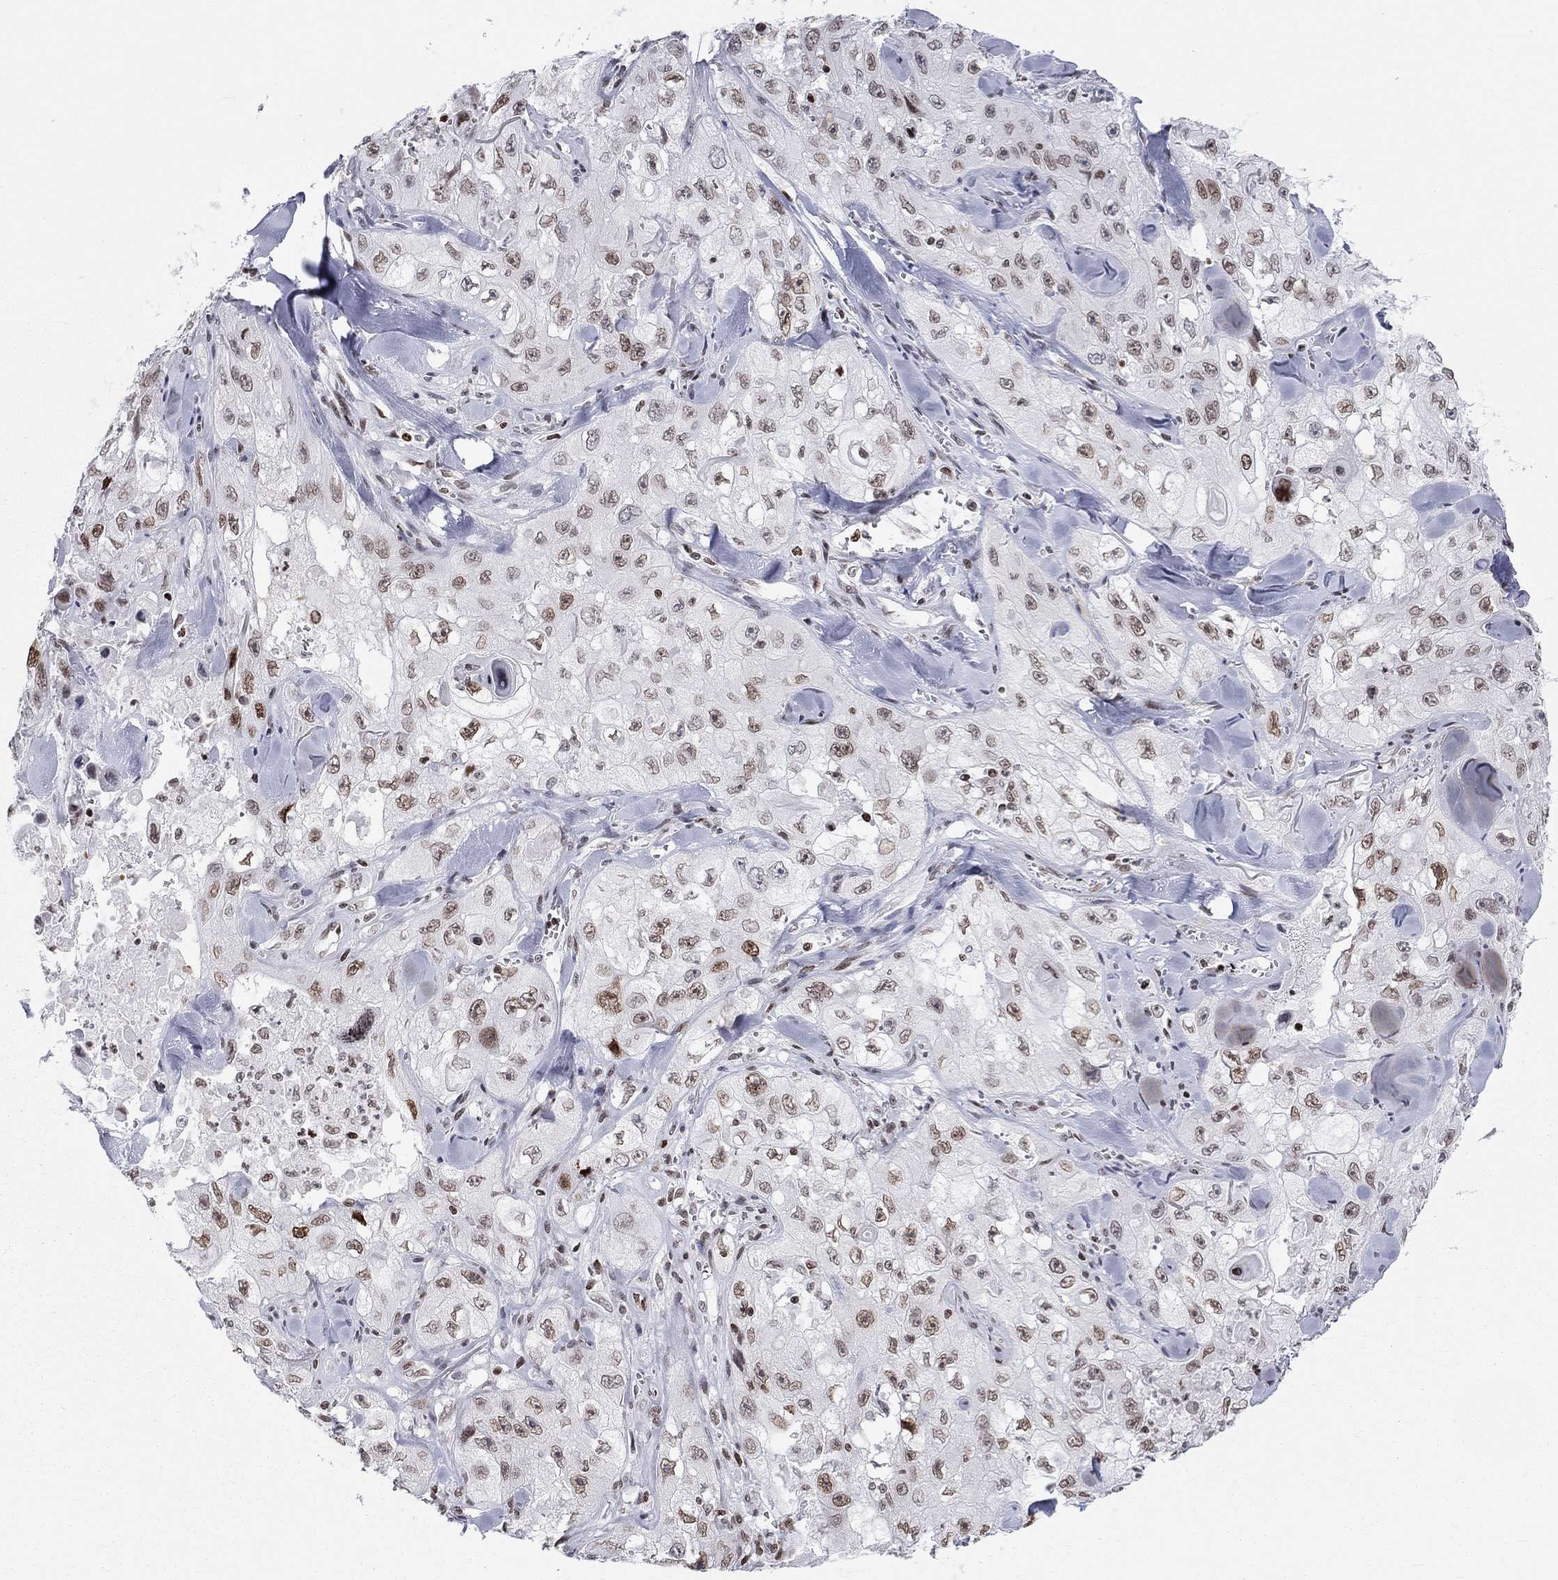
{"staining": {"intensity": "moderate", "quantity": "<25%", "location": "nuclear"}, "tissue": "skin cancer", "cell_type": "Tumor cells", "image_type": "cancer", "snomed": [{"axis": "morphology", "description": "Squamous cell carcinoma, NOS"}, {"axis": "topography", "description": "Skin"}, {"axis": "topography", "description": "Subcutis"}], "caption": "Immunohistochemical staining of skin cancer (squamous cell carcinoma) exhibits low levels of moderate nuclear protein staining in approximately <25% of tumor cells.", "gene": "H2AX", "patient": {"sex": "male", "age": 73}}